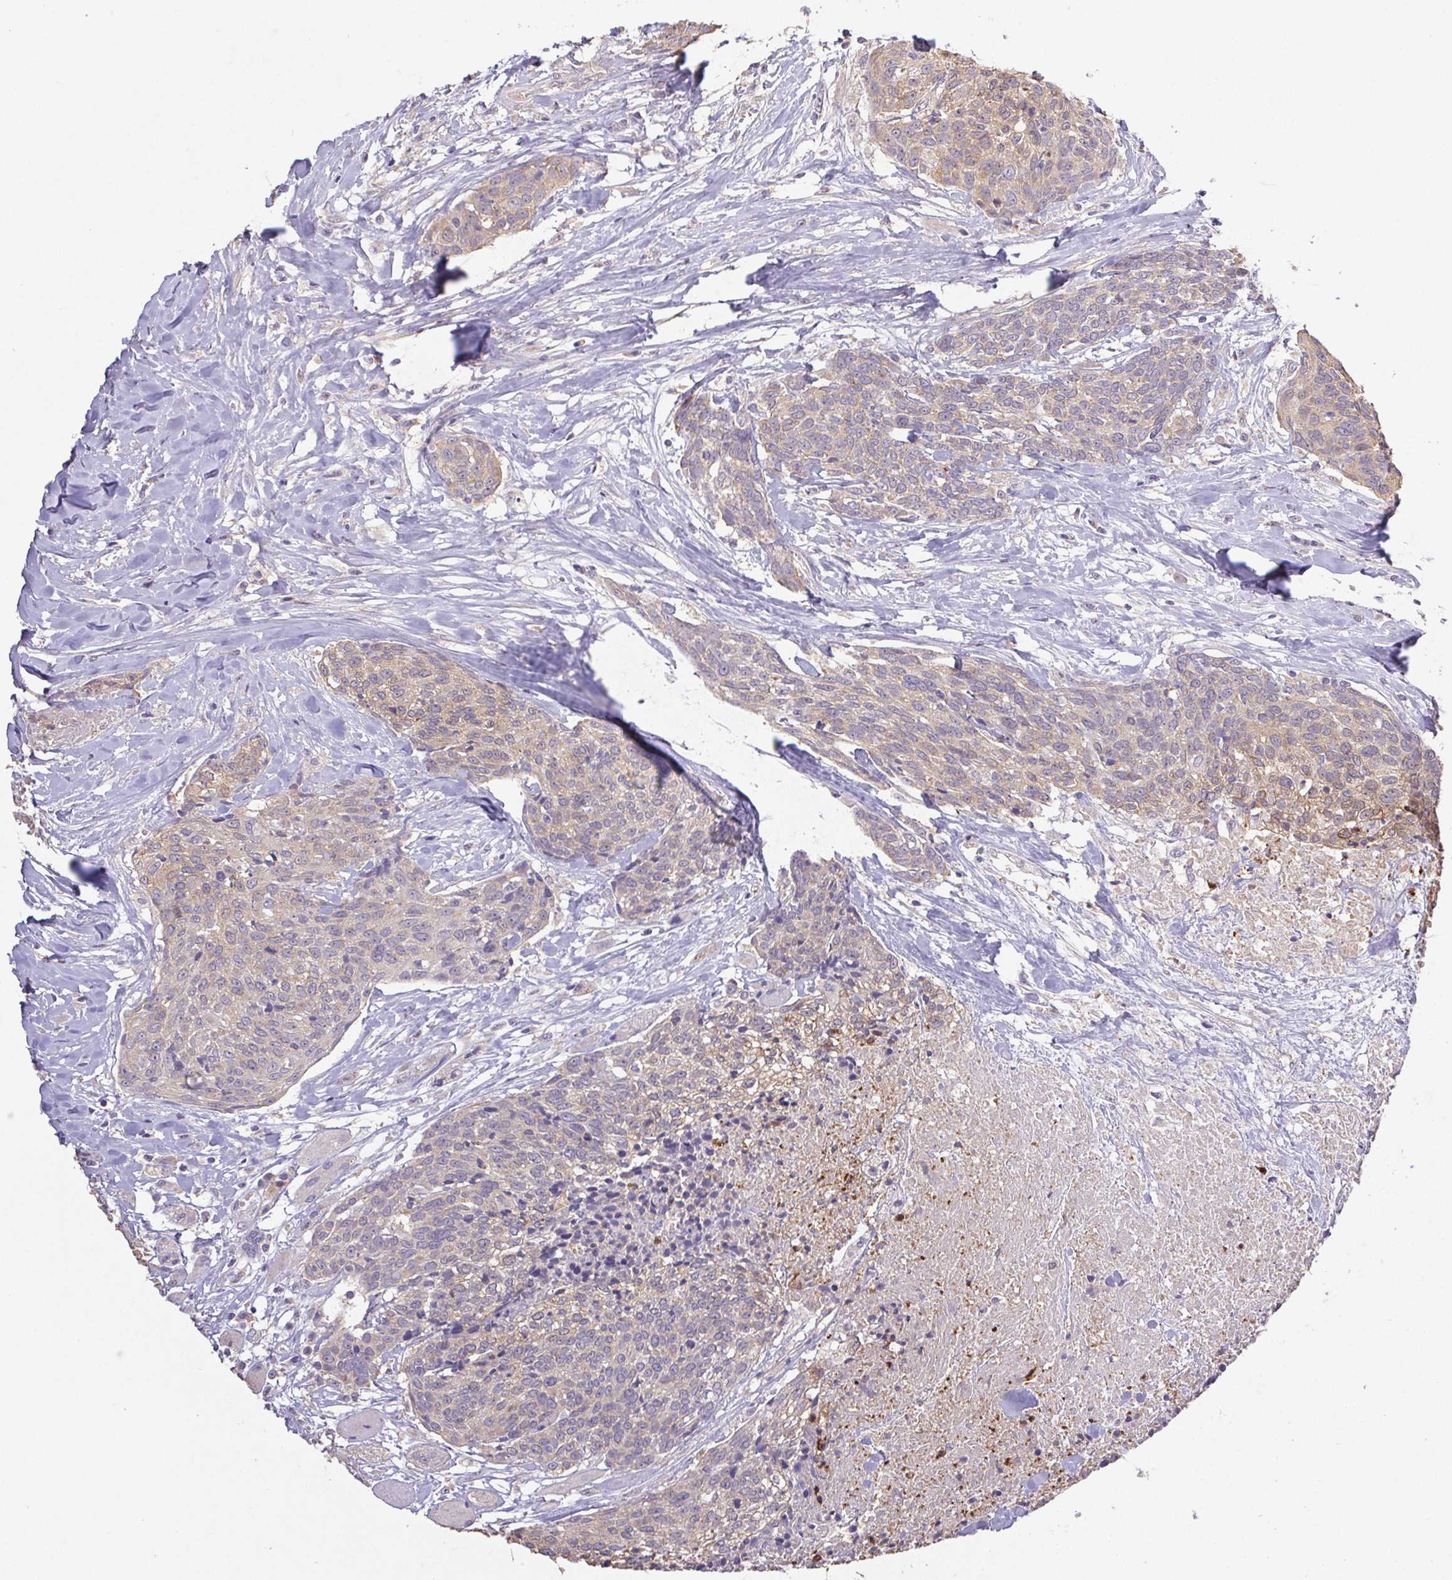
{"staining": {"intensity": "weak", "quantity": "25%-75%", "location": "cytoplasmic/membranous"}, "tissue": "head and neck cancer", "cell_type": "Tumor cells", "image_type": "cancer", "snomed": [{"axis": "morphology", "description": "Squamous cell carcinoma, NOS"}, {"axis": "topography", "description": "Oral tissue"}, {"axis": "topography", "description": "Head-Neck"}], "caption": "Weak cytoplasmic/membranous protein expression is present in approximately 25%-75% of tumor cells in head and neck cancer.", "gene": "RAB11A", "patient": {"sex": "male", "age": 64}}